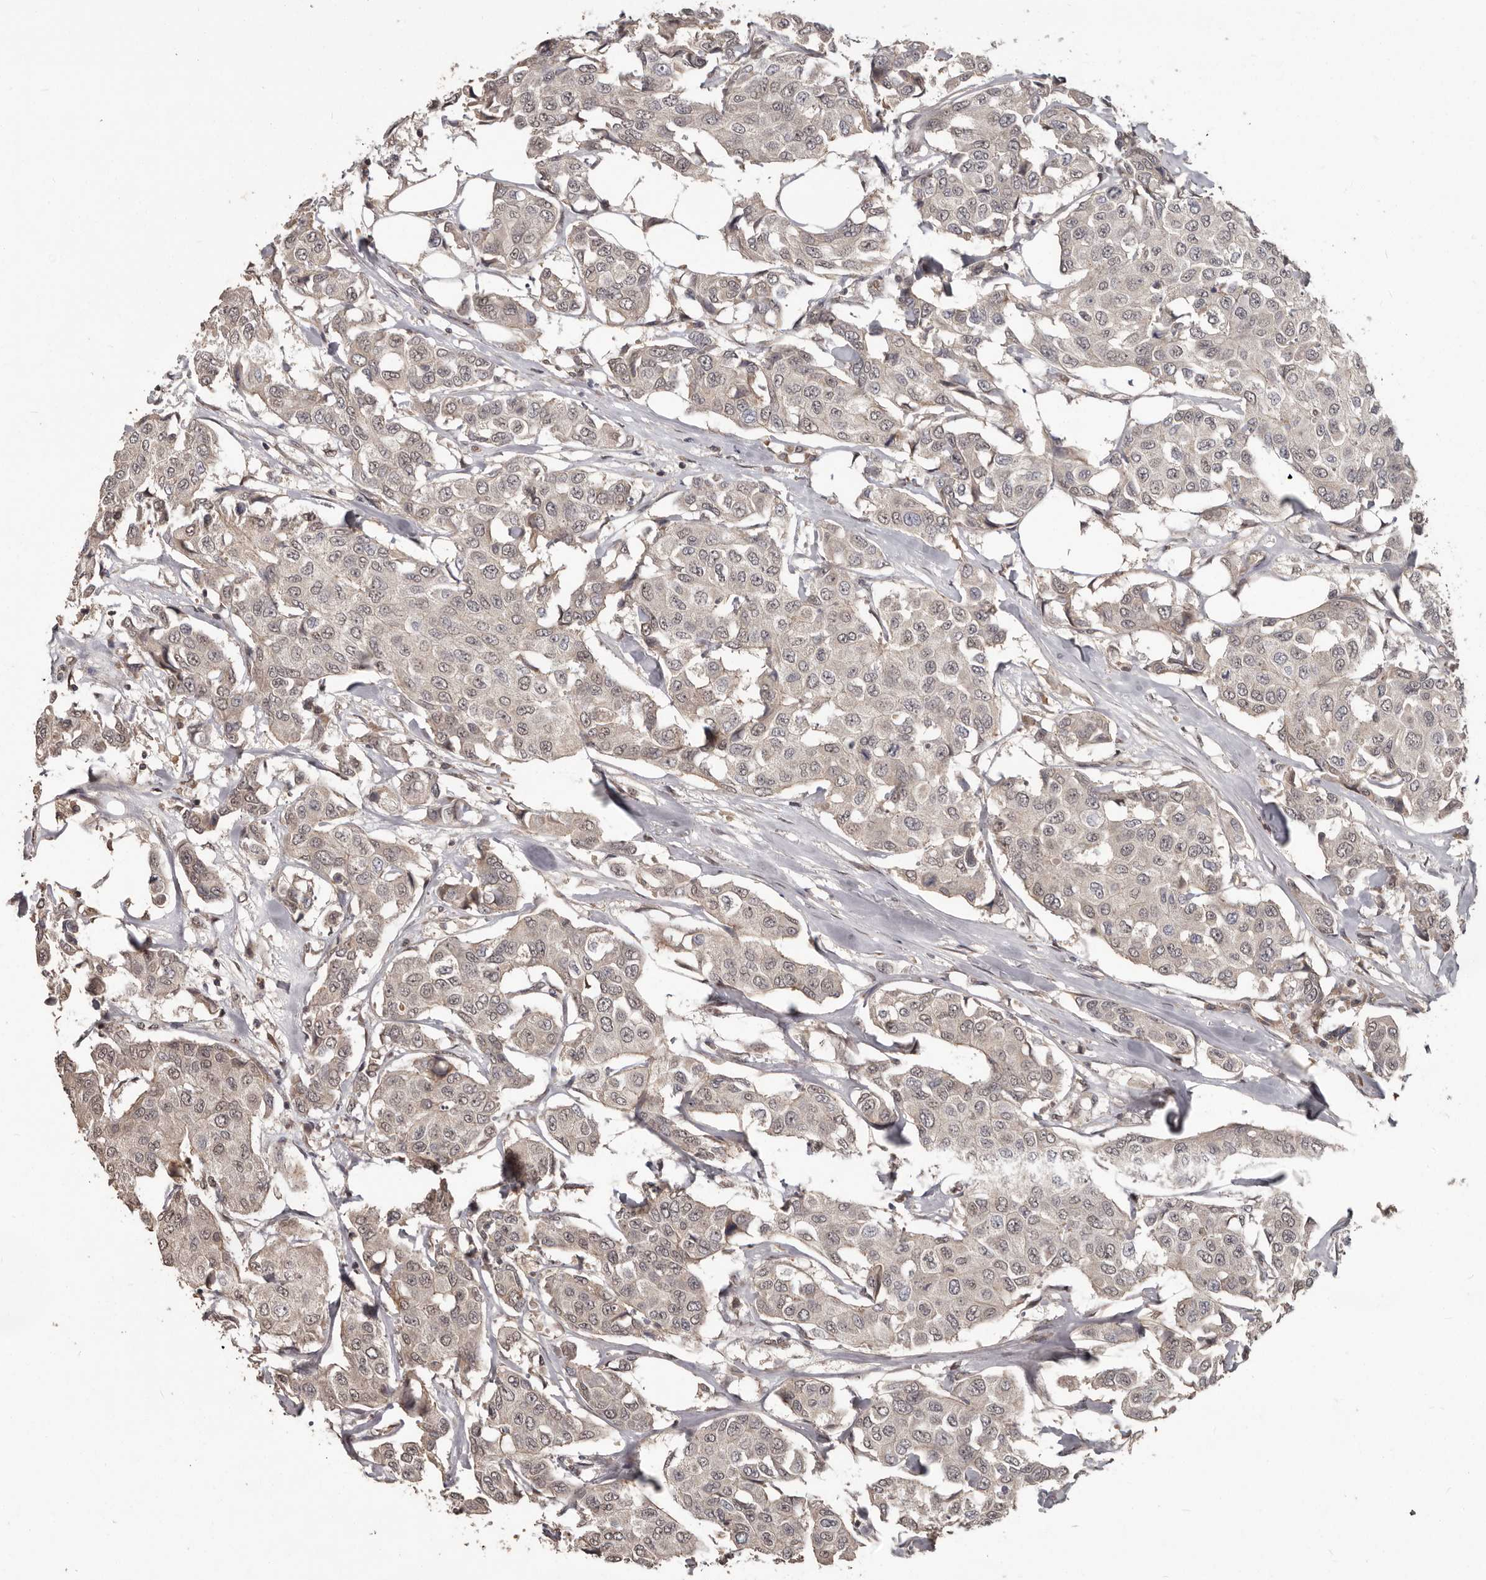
{"staining": {"intensity": "weak", "quantity": ">75%", "location": "nuclear"}, "tissue": "breast cancer", "cell_type": "Tumor cells", "image_type": "cancer", "snomed": [{"axis": "morphology", "description": "Duct carcinoma"}, {"axis": "topography", "description": "Breast"}], "caption": "Protein expression analysis of breast cancer displays weak nuclear positivity in approximately >75% of tumor cells.", "gene": "ZFP14", "patient": {"sex": "female", "age": 80}}